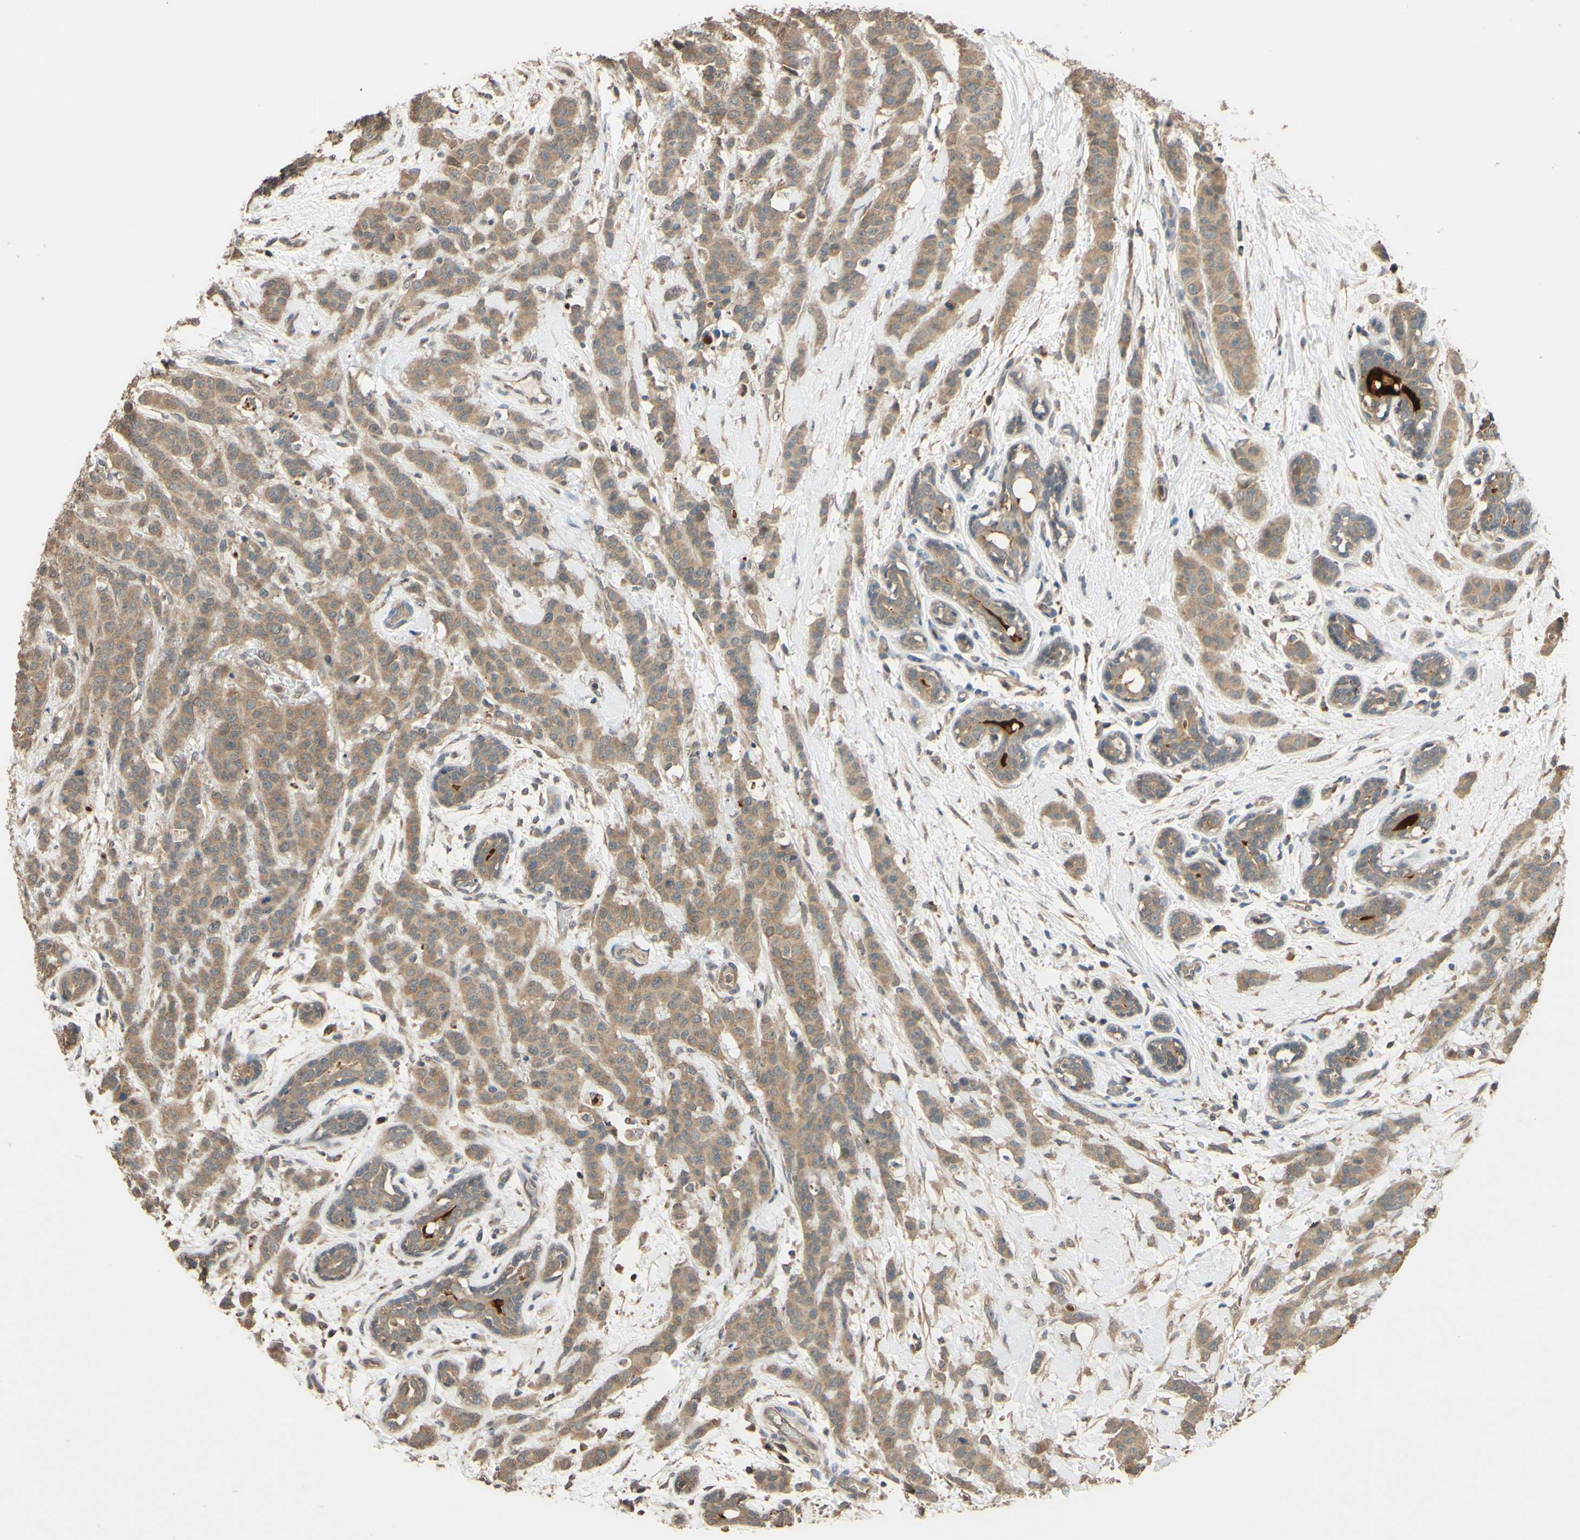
{"staining": {"intensity": "moderate", "quantity": ">75%", "location": "cytoplasmic/membranous"}, "tissue": "breast cancer", "cell_type": "Tumor cells", "image_type": "cancer", "snomed": [{"axis": "morphology", "description": "Normal tissue, NOS"}, {"axis": "morphology", "description": "Duct carcinoma"}, {"axis": "topography", "description": "Breast"}], "caption": "The photomicrograph exhibits a brown stain indicating the presence of a protein in the cytoplasmic/membranous of tumor cells in breast cancer (infiltrating ductal carcinoma). Nuclei are stained in blue.", "gene": "SMIM19", "patient": {"sex": "female", "age": 40}}